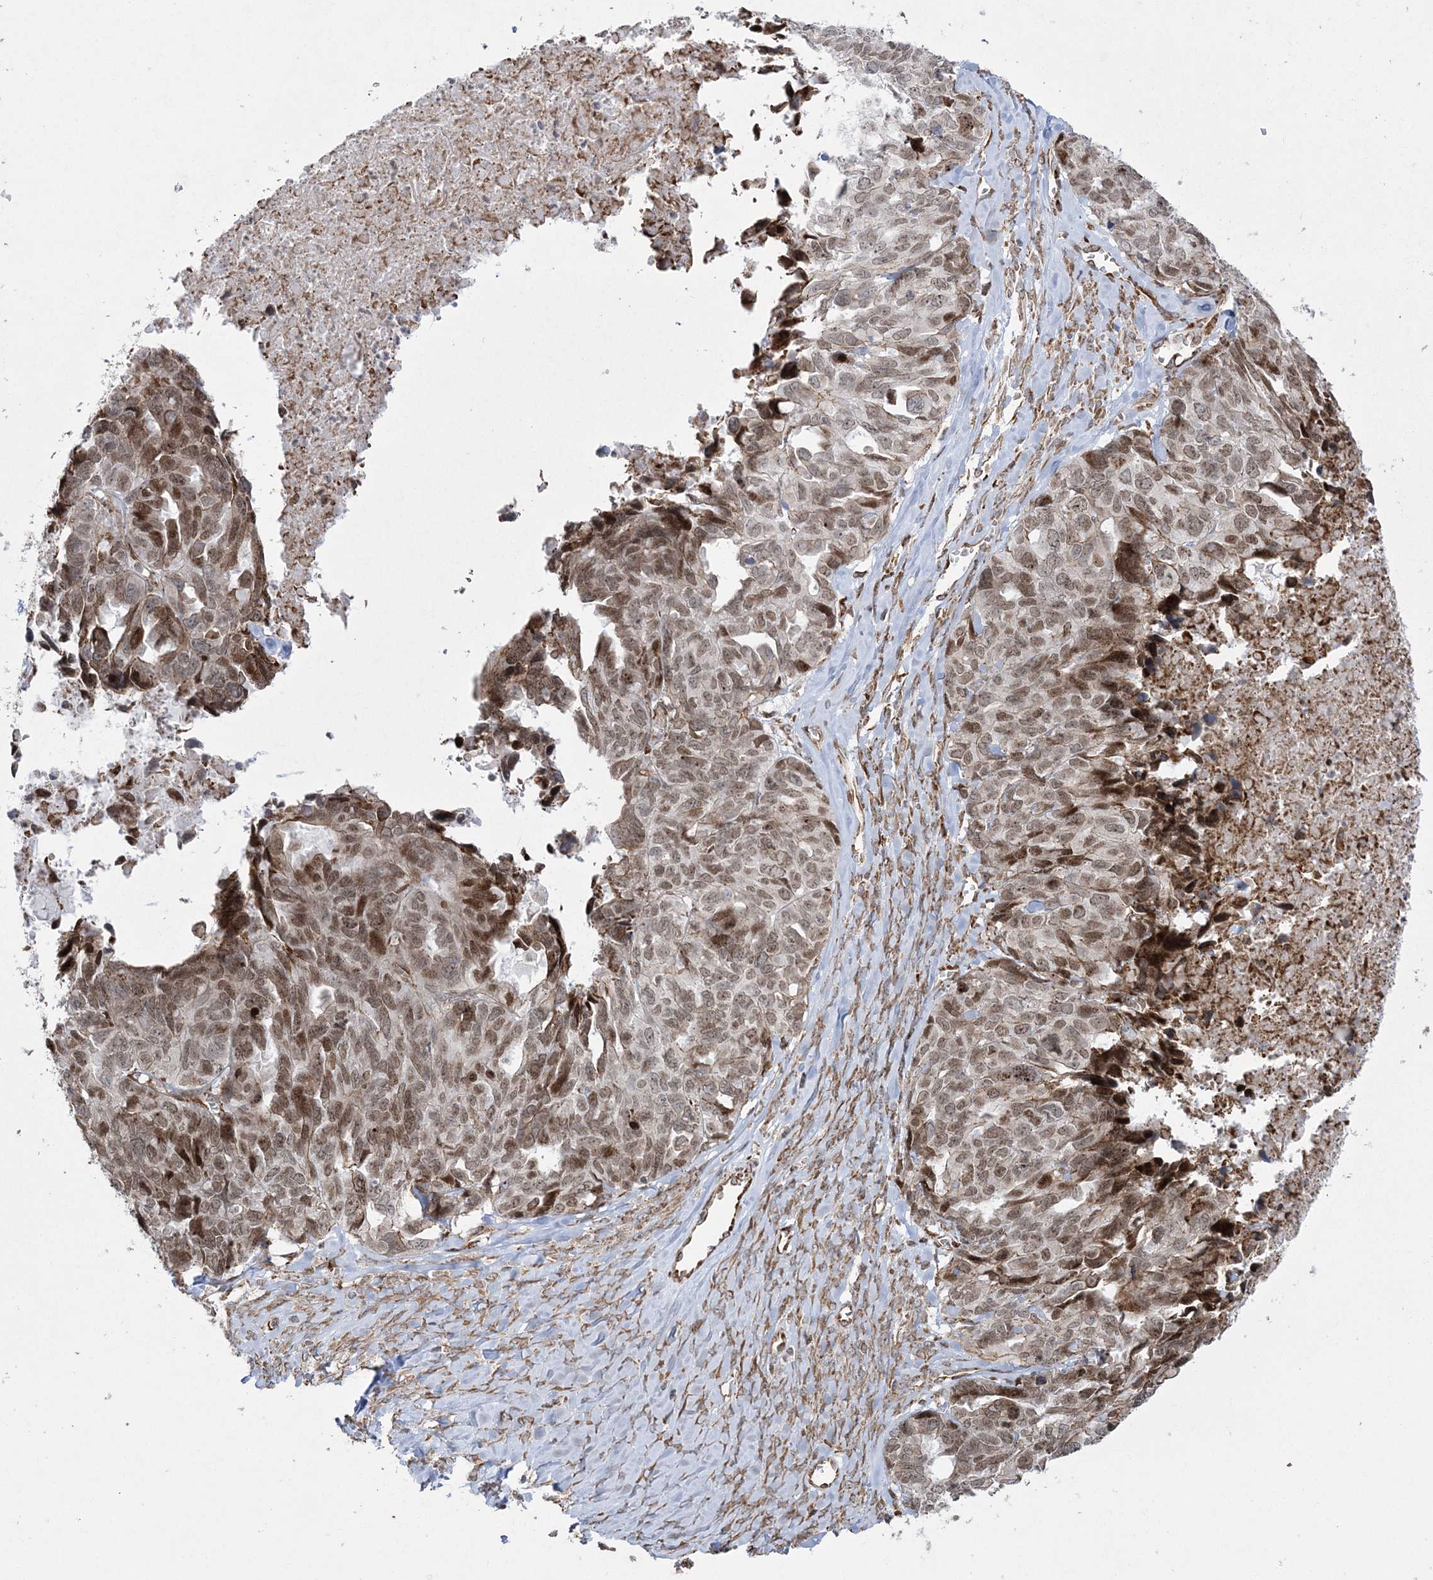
{"staining": {"intensity": "moderate", "quantity": ">75%", "location": "nuclear"}, "tissue": "ovarian cancer", "cell_type": "Tumor cells", "image_type": "cancer", "snomed": [{"axis": "morphology", "description": "Cystadenocarcinoma, serous, NOS"}, {"axis": "topography", "description": "Ovary"}], "caption": "Protein staining displays moderate nuclear staining in approximately >75% of tumor cells in serous cystadenocarcinoma (ovarian). (Stains: DAB in brown, nuclei in blue, Microscopy: brightfield microscopy at high magnification).", "gene": "EFCAB12", "patient": {"sex": "female", "age": 79}}